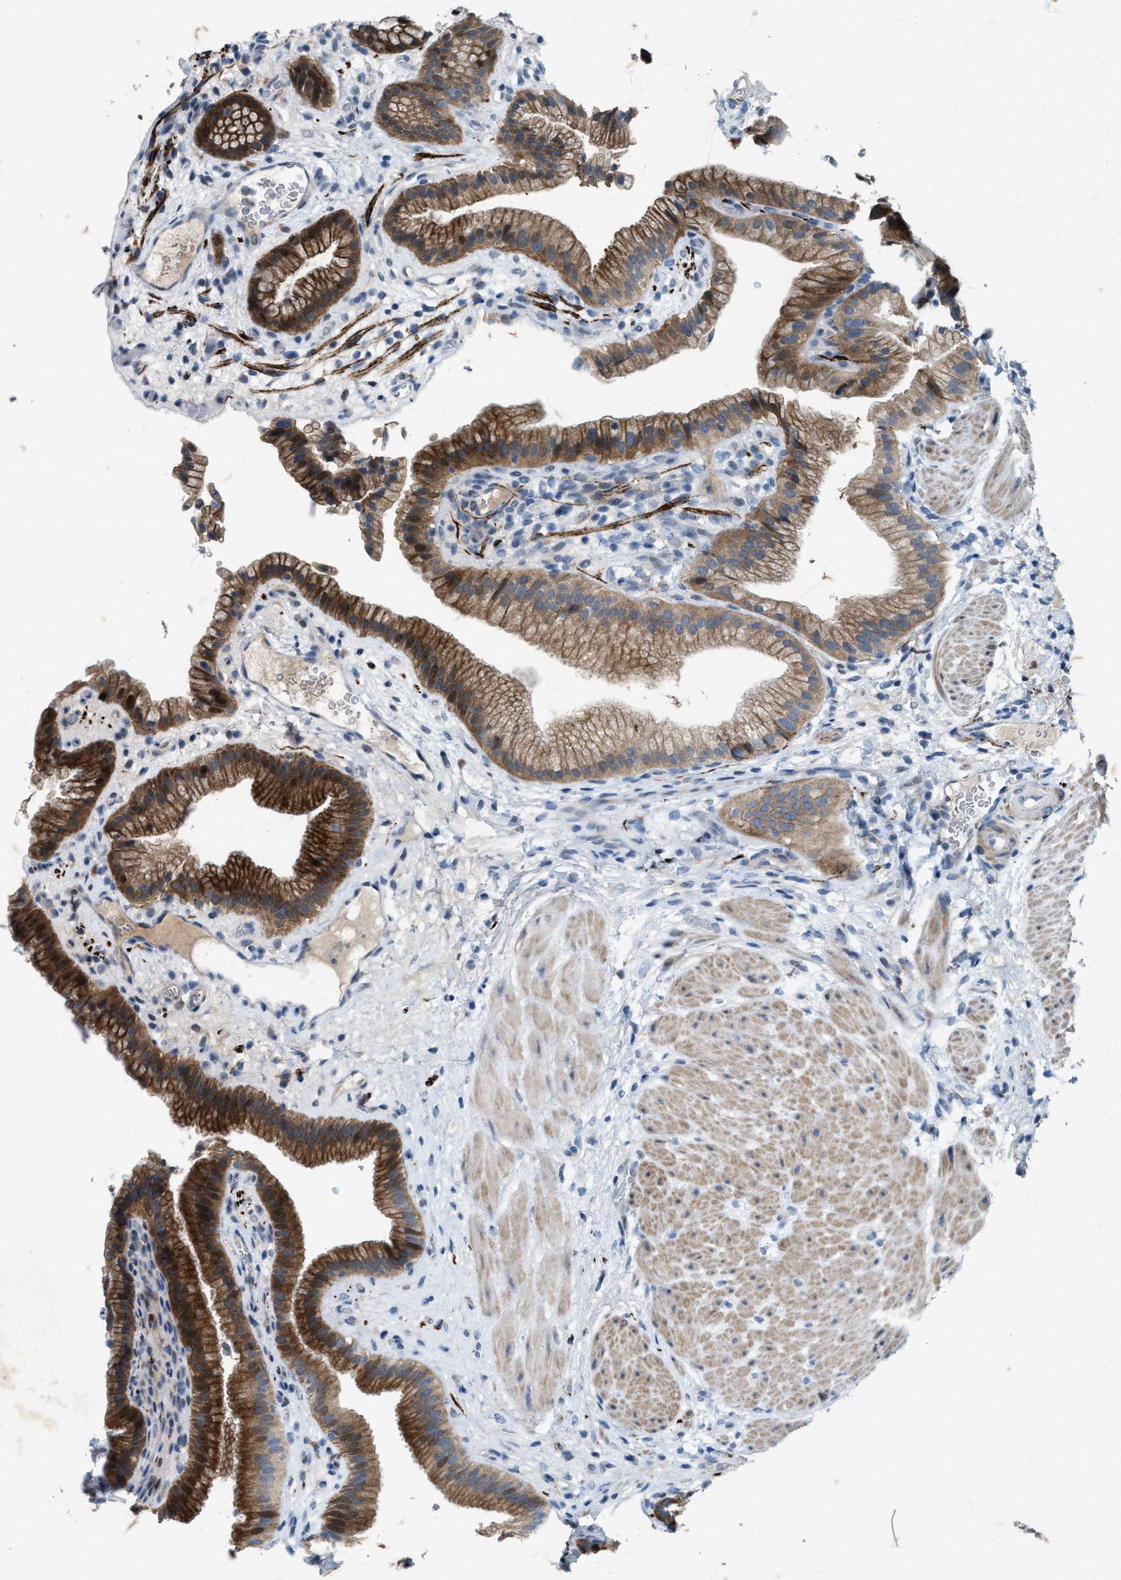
{"staining": {"intensity": "strong", "quantity": ">75%", "location": "cytoplasmic/membranous"}, "tissue": "gallbladder", "cell_type": "Glandular cells", "image_type": "normal", "snomed": [{"axis": "morphology", "description": "Normal tissue, NOS"}, {"axis": "topography", "description": "Gallbladder"}], "caption": "Human gallbladder stained with a brown dye reveals strong cytoplasmic/membranous positive staining in about >75% of glandular cells.", "gene": "URGCP", "patient": {"sex": "male", "age": 49}}